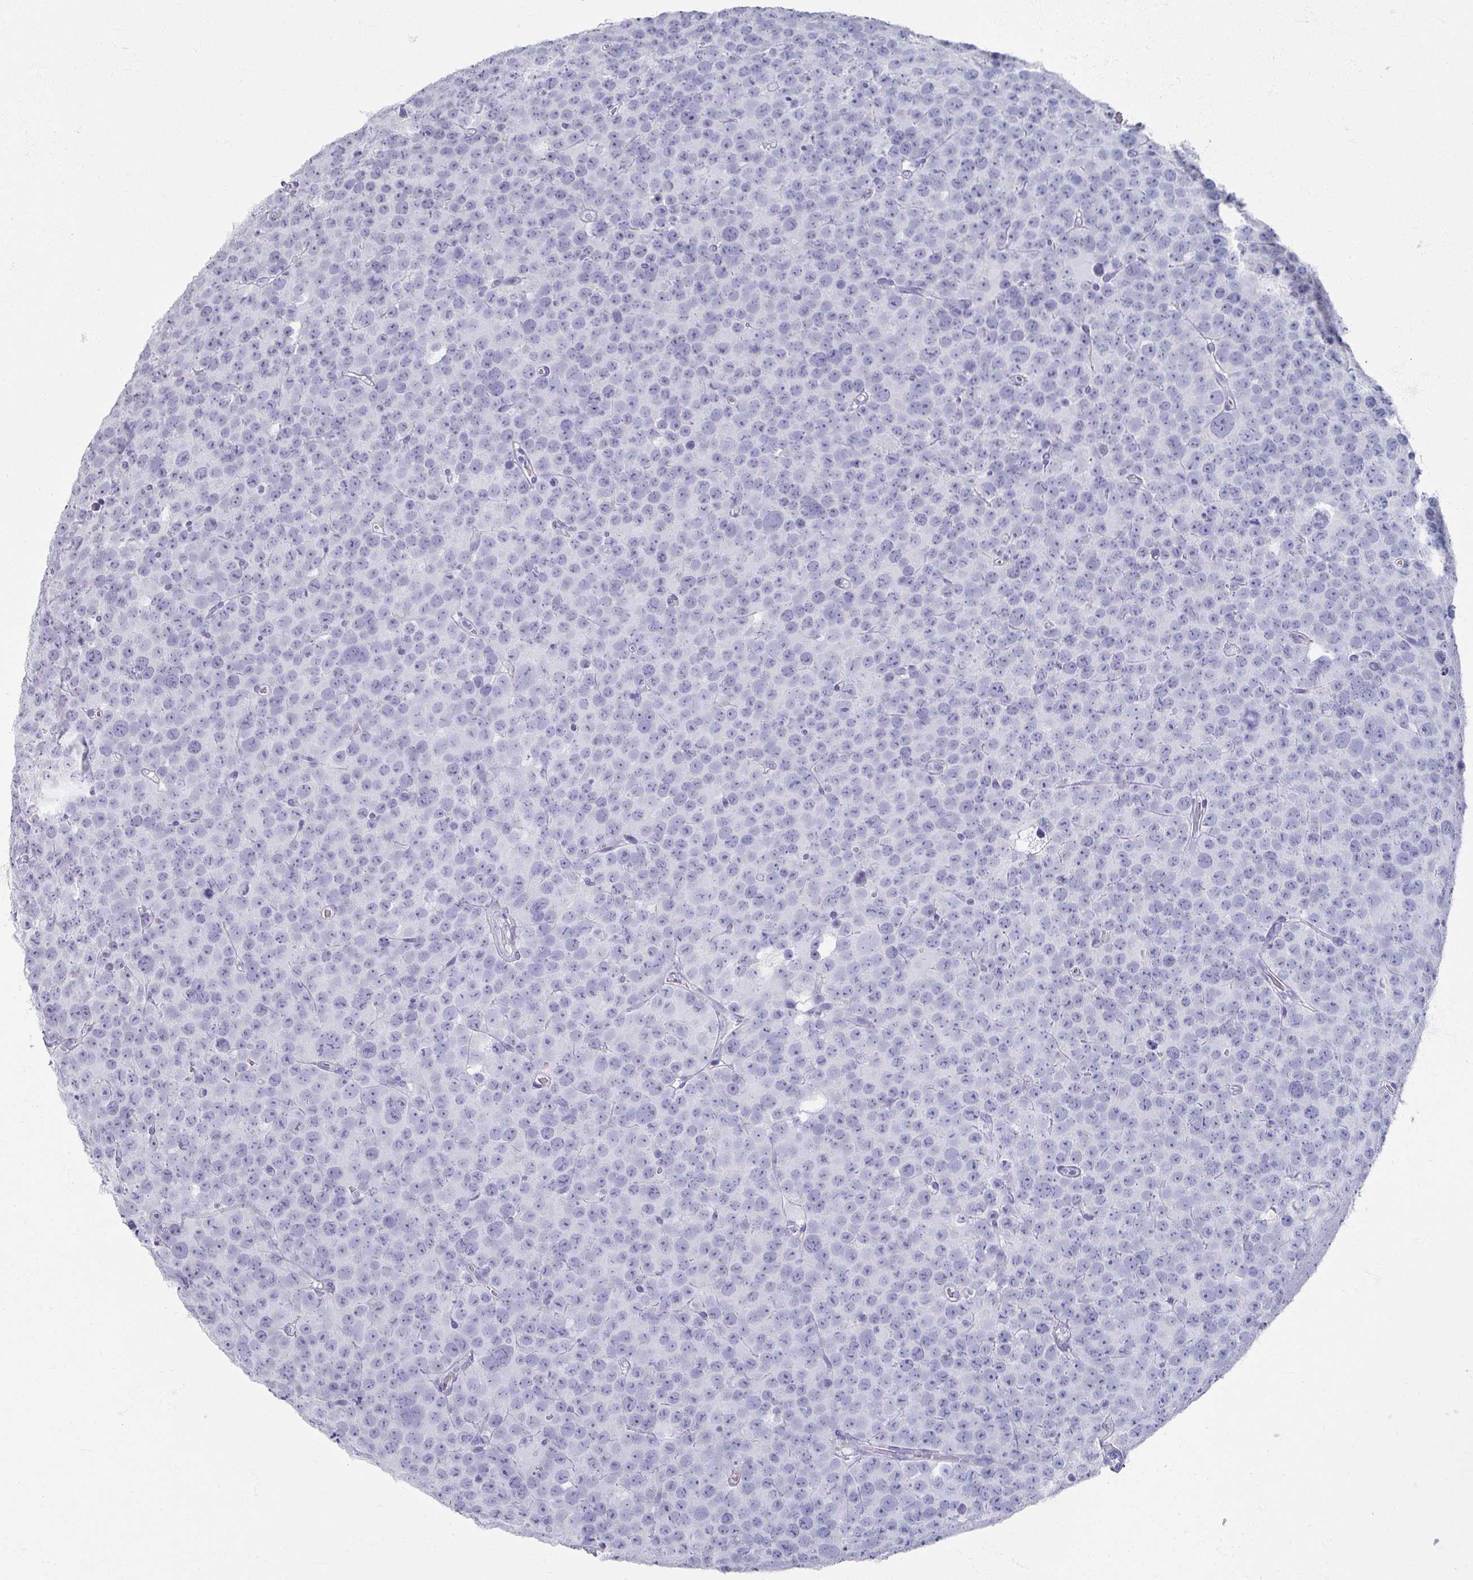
{"staining": {"intensity": "negative", "quantity": "none", "location": "none"}, "tissue": "testis cancer", "cell_type": "Tumor cells", "image_type": "cancer", "snomed": [{"axis": "morphology", "description": "Seminoma, NOS"}, {"axis": "topography", "description": "Testis"}], "caption": "This is an immunohistochemistry micrograph of human testis seminoma. There is no staining in tumor cells.", "gene": "OMG", "patient": {"sex": "male", "age": 71}}